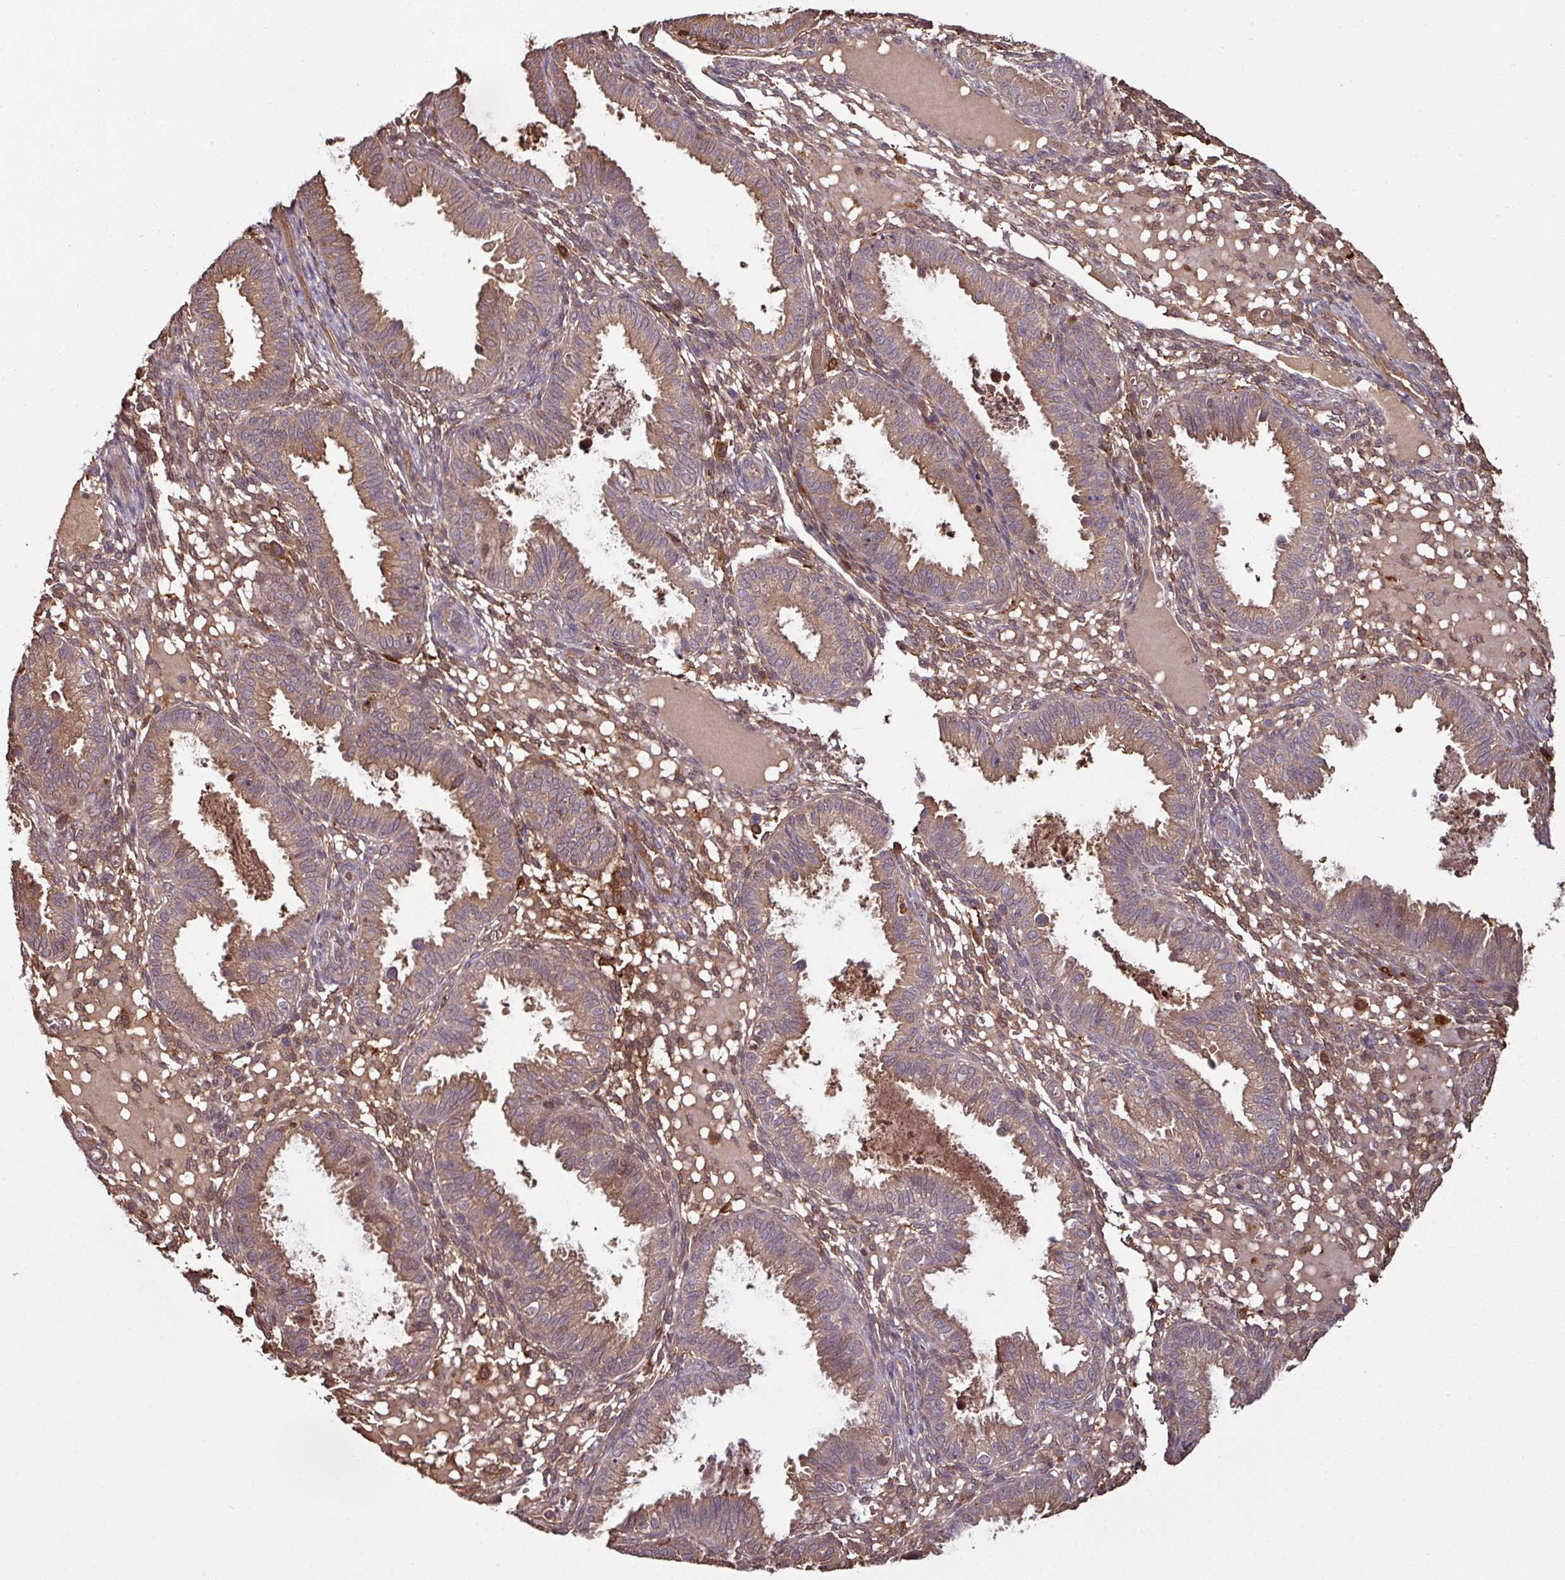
{"staining": {"intensity": "moderate", "quantity": "25%-75%", "location": "cytoplasmic/membranous"}, "tissue": "endometrium", "cell_type": "Cells in endometrial stroma", "image_type": "normal", "snomed": [{"axis": "morphology", "description": "Normal tissue, NOS"}, {"axis": "topography", "description": "Endometrium"}], "caption": "Endometrium stained with DAB (3,3'-diaminobenzidine) IHC displays medium levels of moderate cytoplasmic/membranous staining in approximately 25%-75% of cells in endometrial stroma.", "gene": "GNPDA1", "patient": {"sex": "female", "age": 33}}